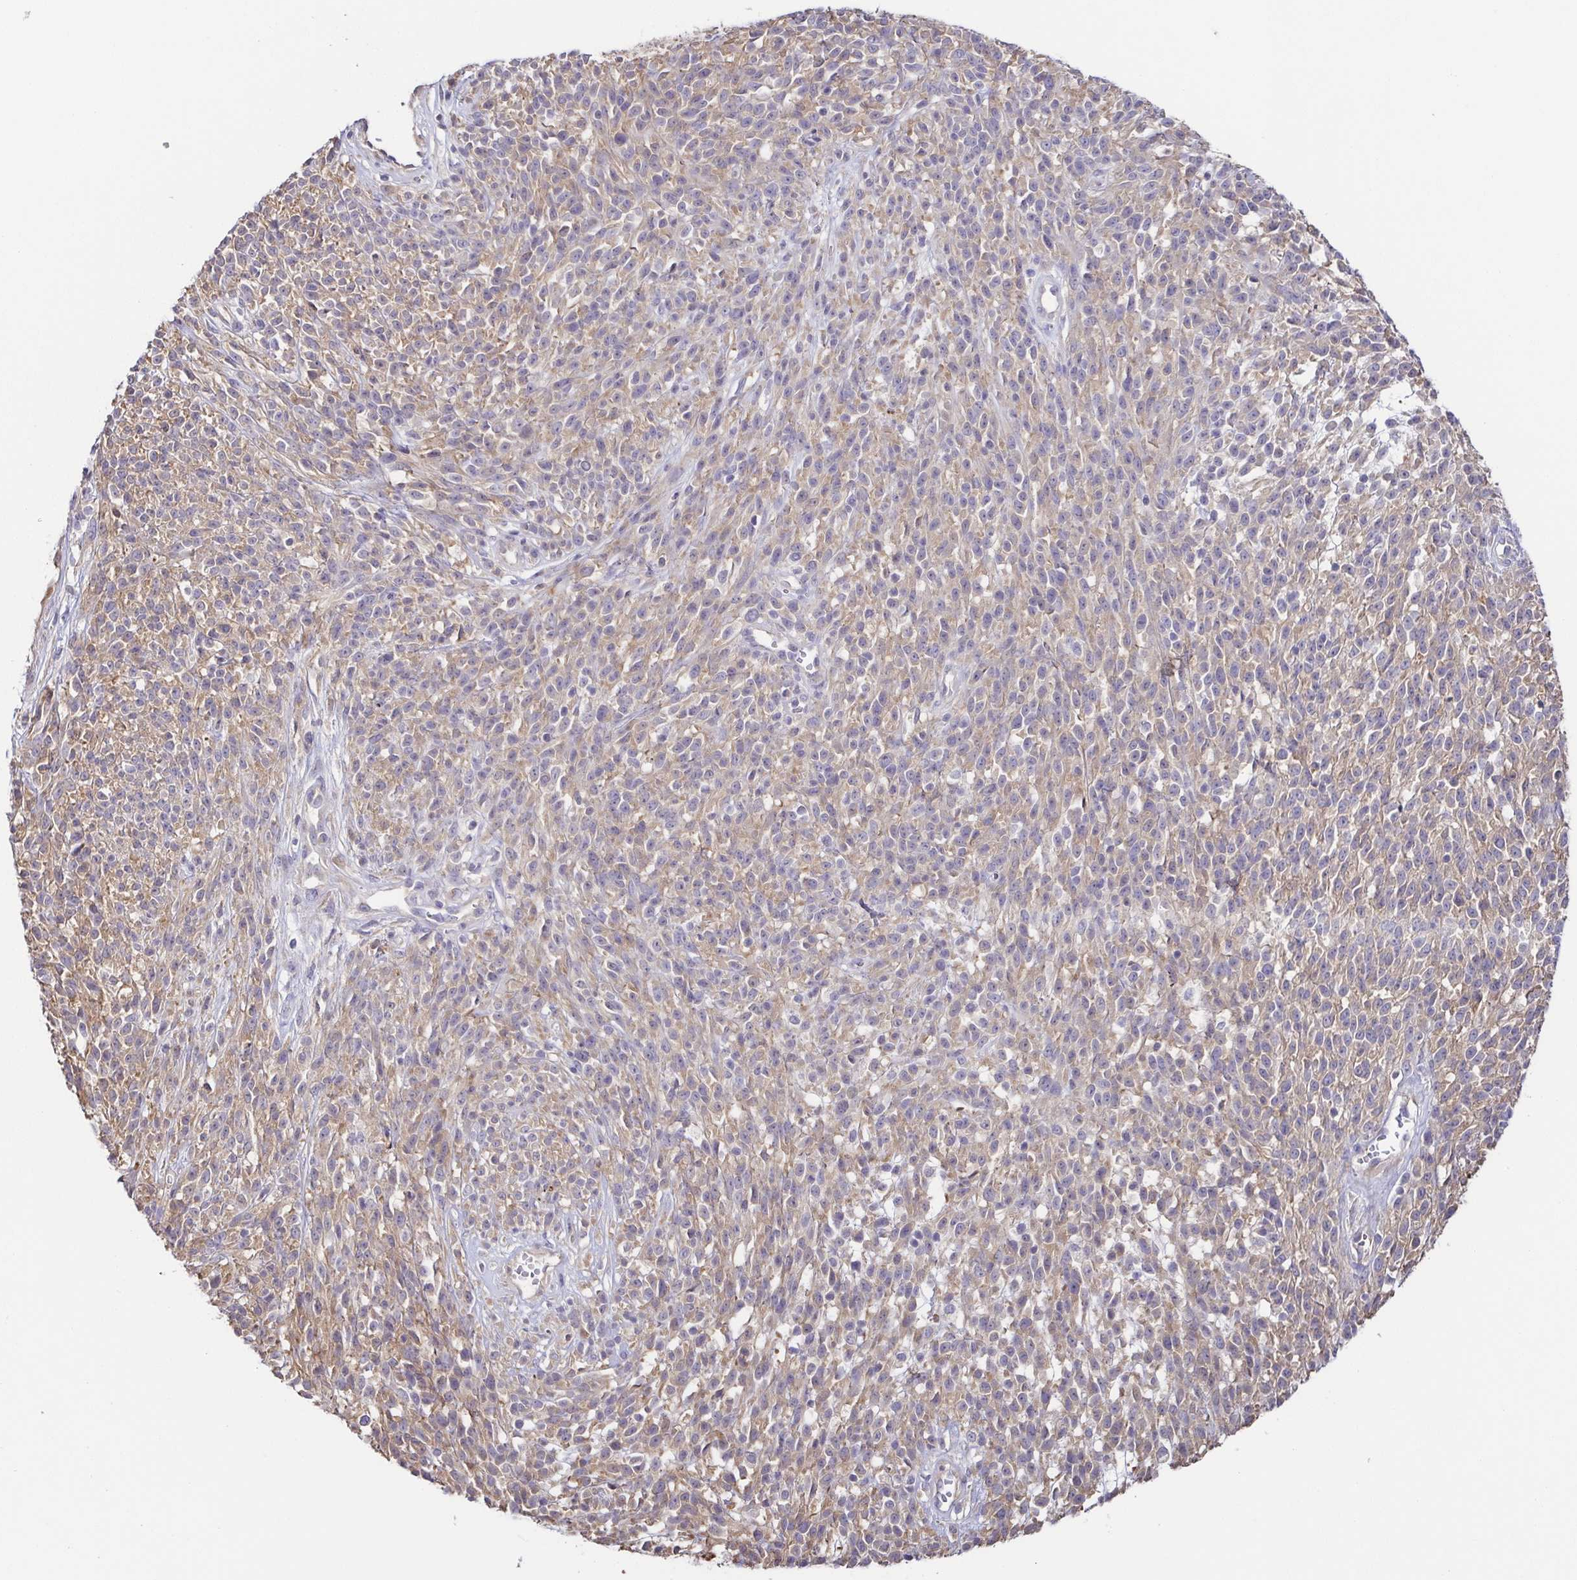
{"staining": {"intensity": "weak", "quantity": "<25%", "location": "cytoplasmic/membranous"}, "tissue": "melanoma", "cell_type": "Tumor cells", "image_type": "cancer", "snomed": [{"axis": "morphology", "description": "Malignant melanoma, NOS"}, {"axis": "topography", "description": "Skin"}, {"axis": "topography", "description": "Skin of trunk"}], "caption": "This is a photomicrograph of immunohistochemistry staining of melanoma, which shows no positivity in tumor cells.", "gene": "EIF3D", "patient": {"sex": "male", "age": 74}}